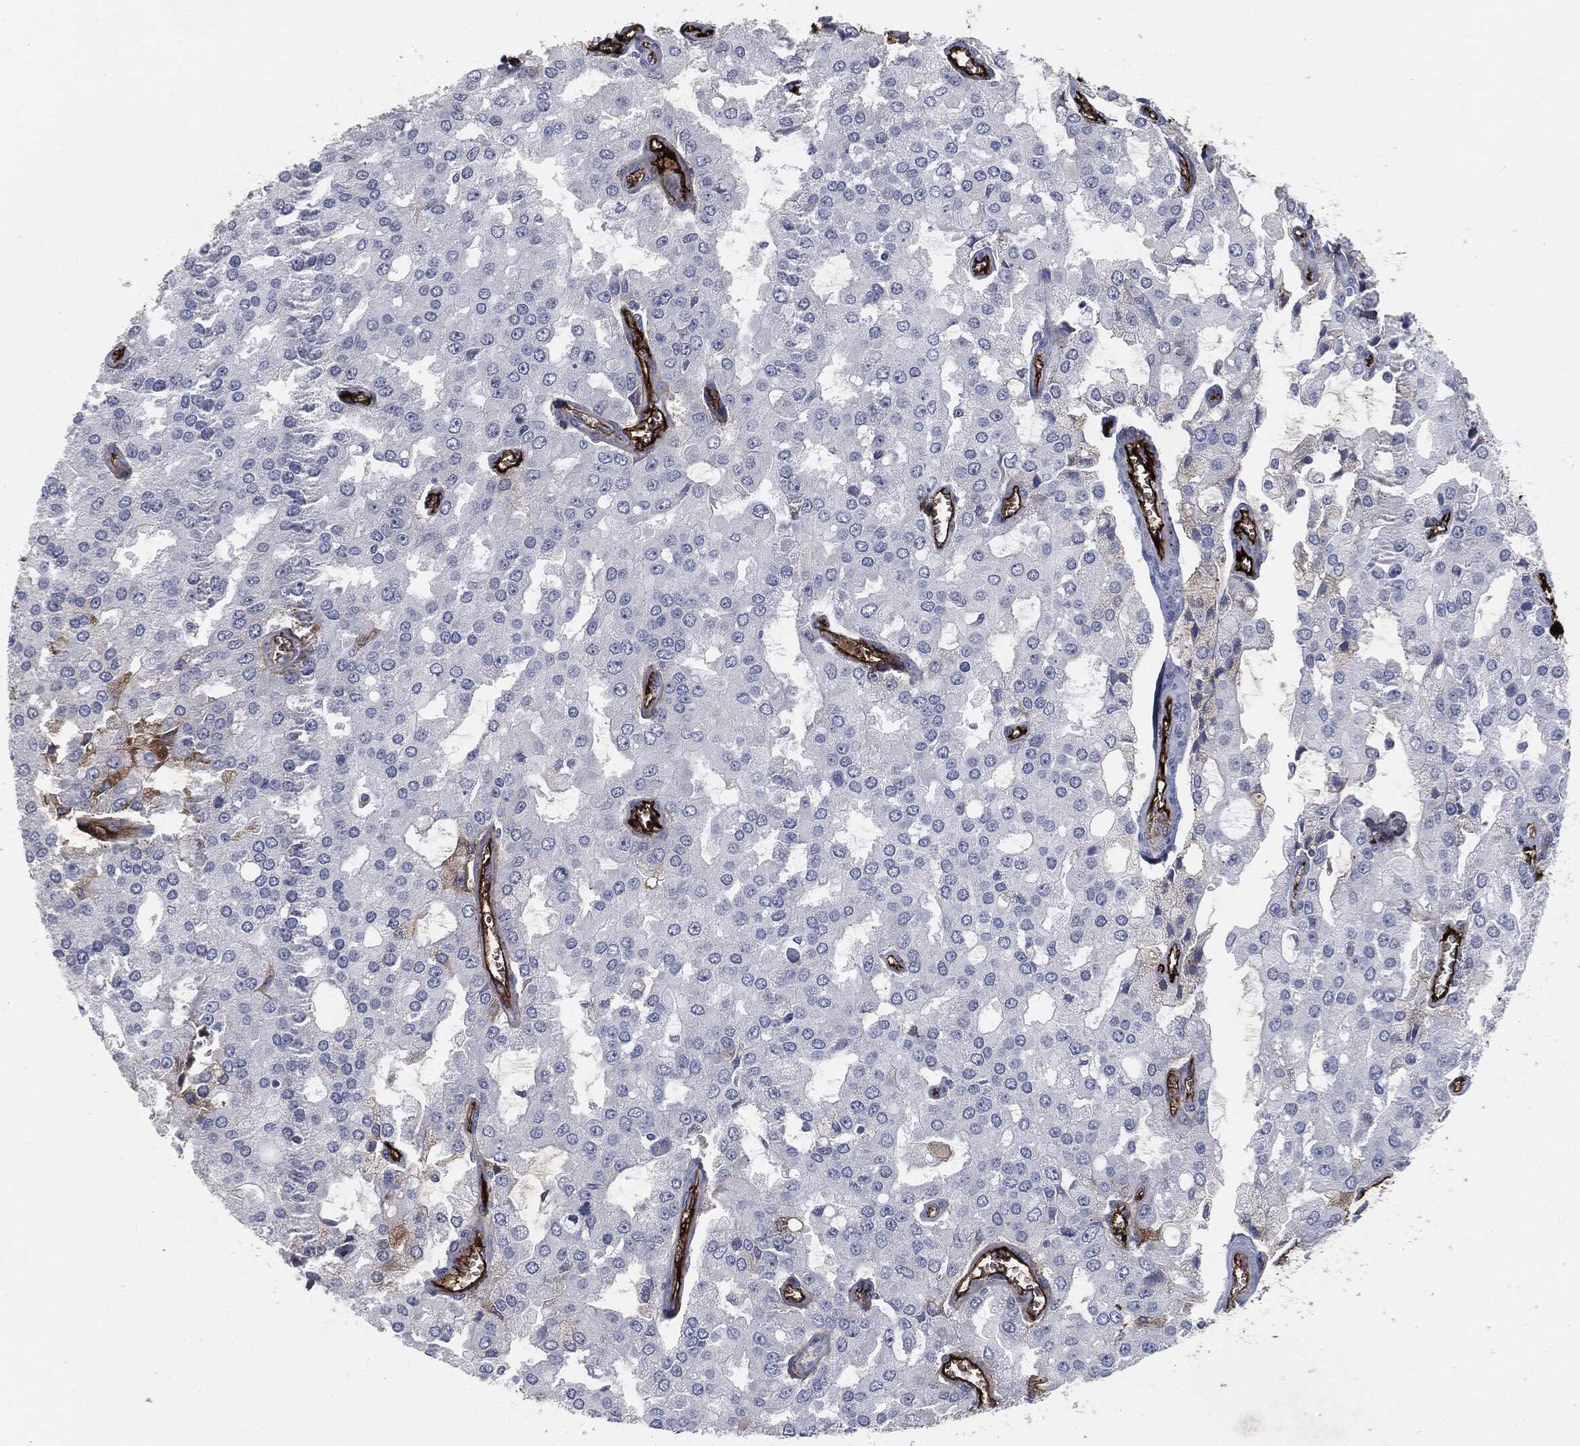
{"staining": {"intensity": "weak", "quantity": "<25%", "location": "cytoplasmic/membranous"}, "tissue": "prostate cancer", "cell_type": "Tumor cells", "image_type": "cancer", "snomed": [{"axis": "morphology", "description": "Adenocarcinoma, NOS"}, {"axis": "topography", "description": "Prostate and seminal vesicle, NOS"}, {"axis": "topography", "description": "Prostate"}], "caption": "Image shows no significant protein staining in tumor cells of prostate cancer (adenocarcinoma).", "gene": "APOB", "patient": {"sex": "male", "age": 67}}